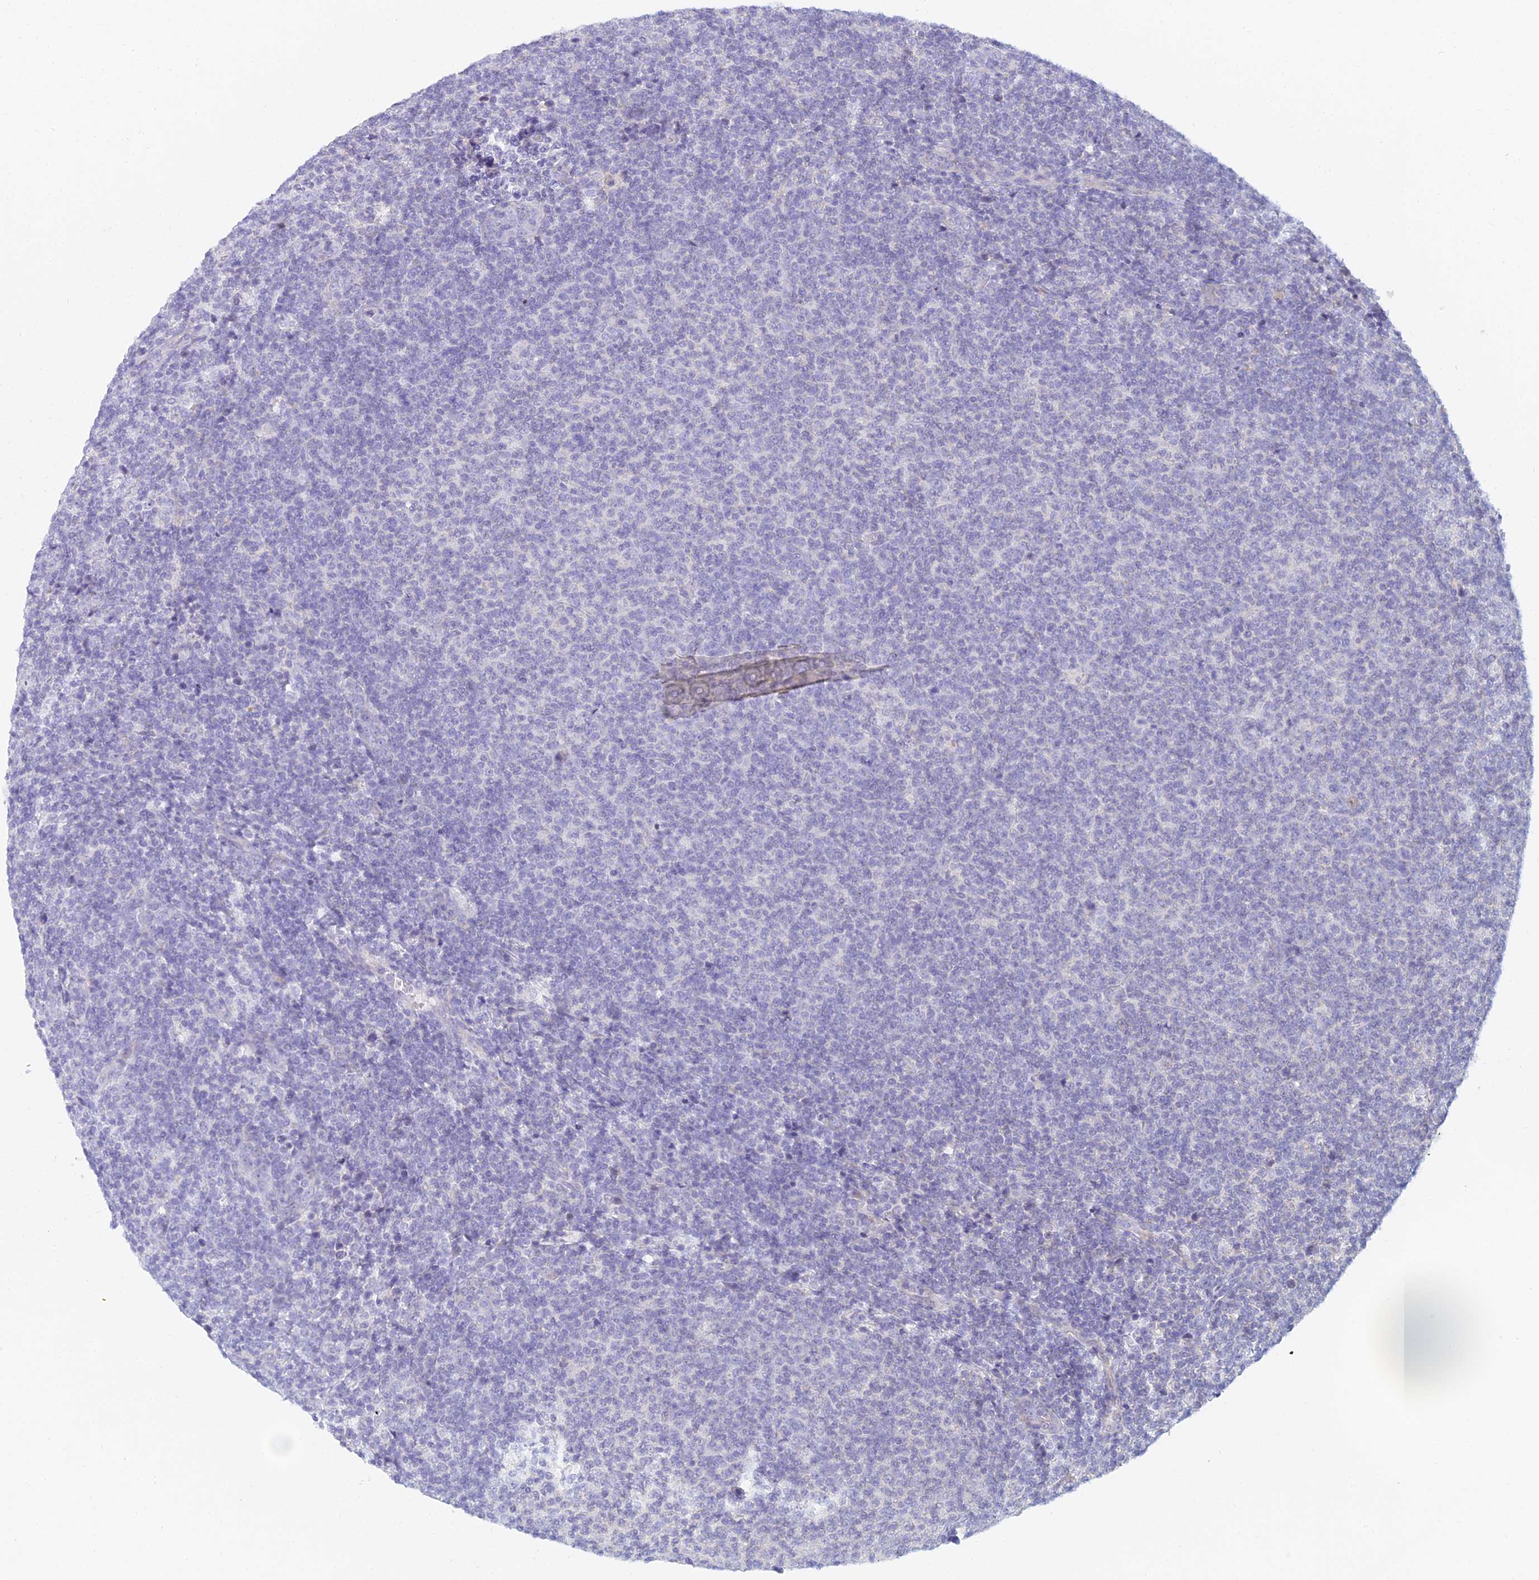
{"staining": {"intensity": "negative", "quantity": "none", "location": "none"}, "tissue": "lymphoma", "cell_type": "Tumor cells", "image_type": "cancer", "snomed": [{"axis": "morphology", "description": "Malignant lymphoma, non-Hodgkin's type, Low grade"}, {"axis": "topography", "description": "Lymph node"}], "caption": "Lymphoma was stained to show a protein in brown. There is no significant positivity in tumor cells.", "gene": "CFAP206", "patient": {"sex": "male", "age": 66}}